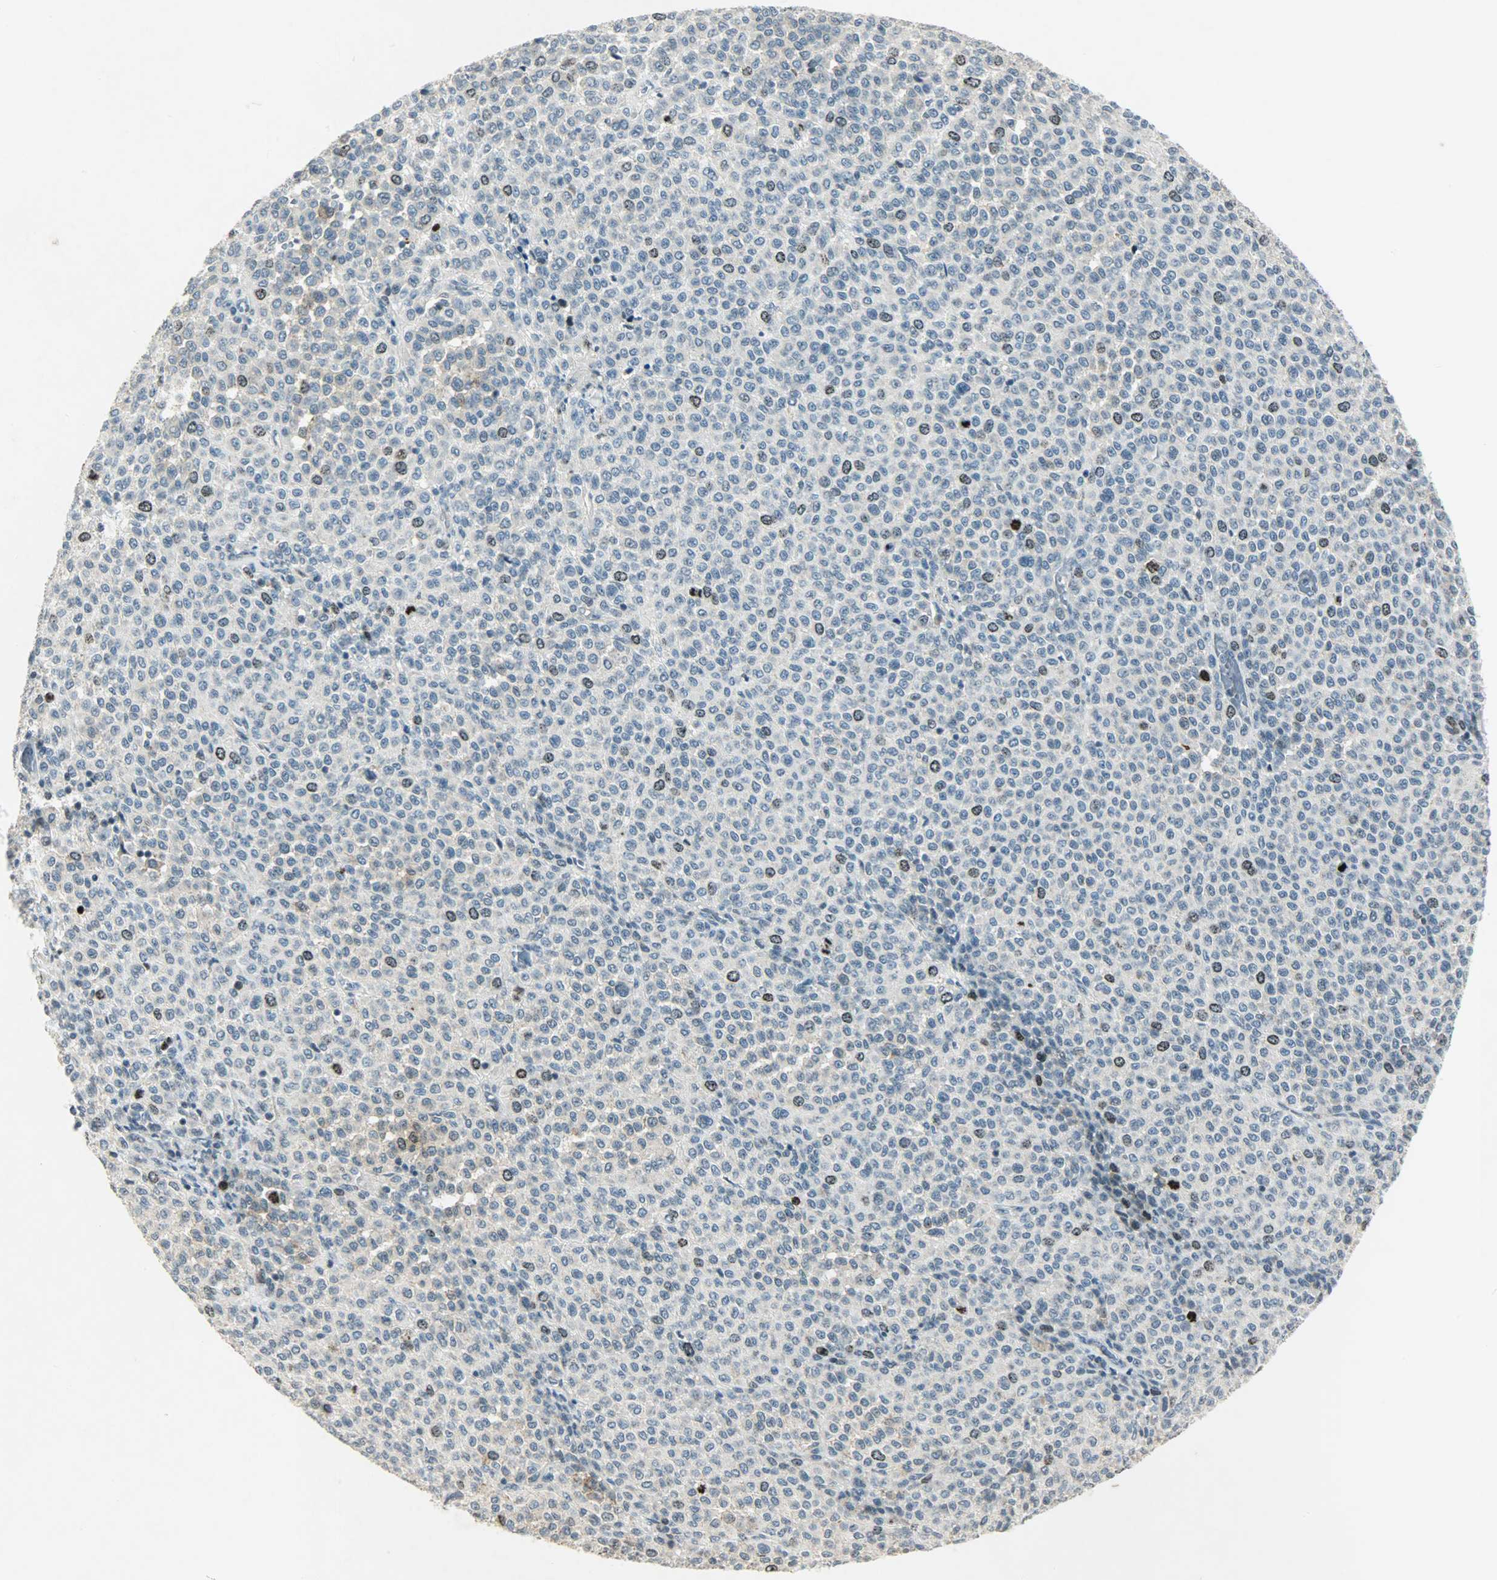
{"staining": {"intensity": "moderate", "quantity": "25%-75%", "location": "nuclear"}, "tissue": "melanoma", "cell_type": "Tumor cells", "image_type": "cancer", "snomed": [{"axis": "morphology", "description": "Malignant melanoma, Metastatic site"}, {"axis": "topography", "description": "Pancreas"}], "caption": "A photomicrograph showing moderate nuclear expression in approximately 25%-75% of tumor cells in malignant melanoma (metastatic site), as visualized by brown immunohistochemical staining.", "gene": "AURKB", "patient": {"sex": "female", "age": 30}}